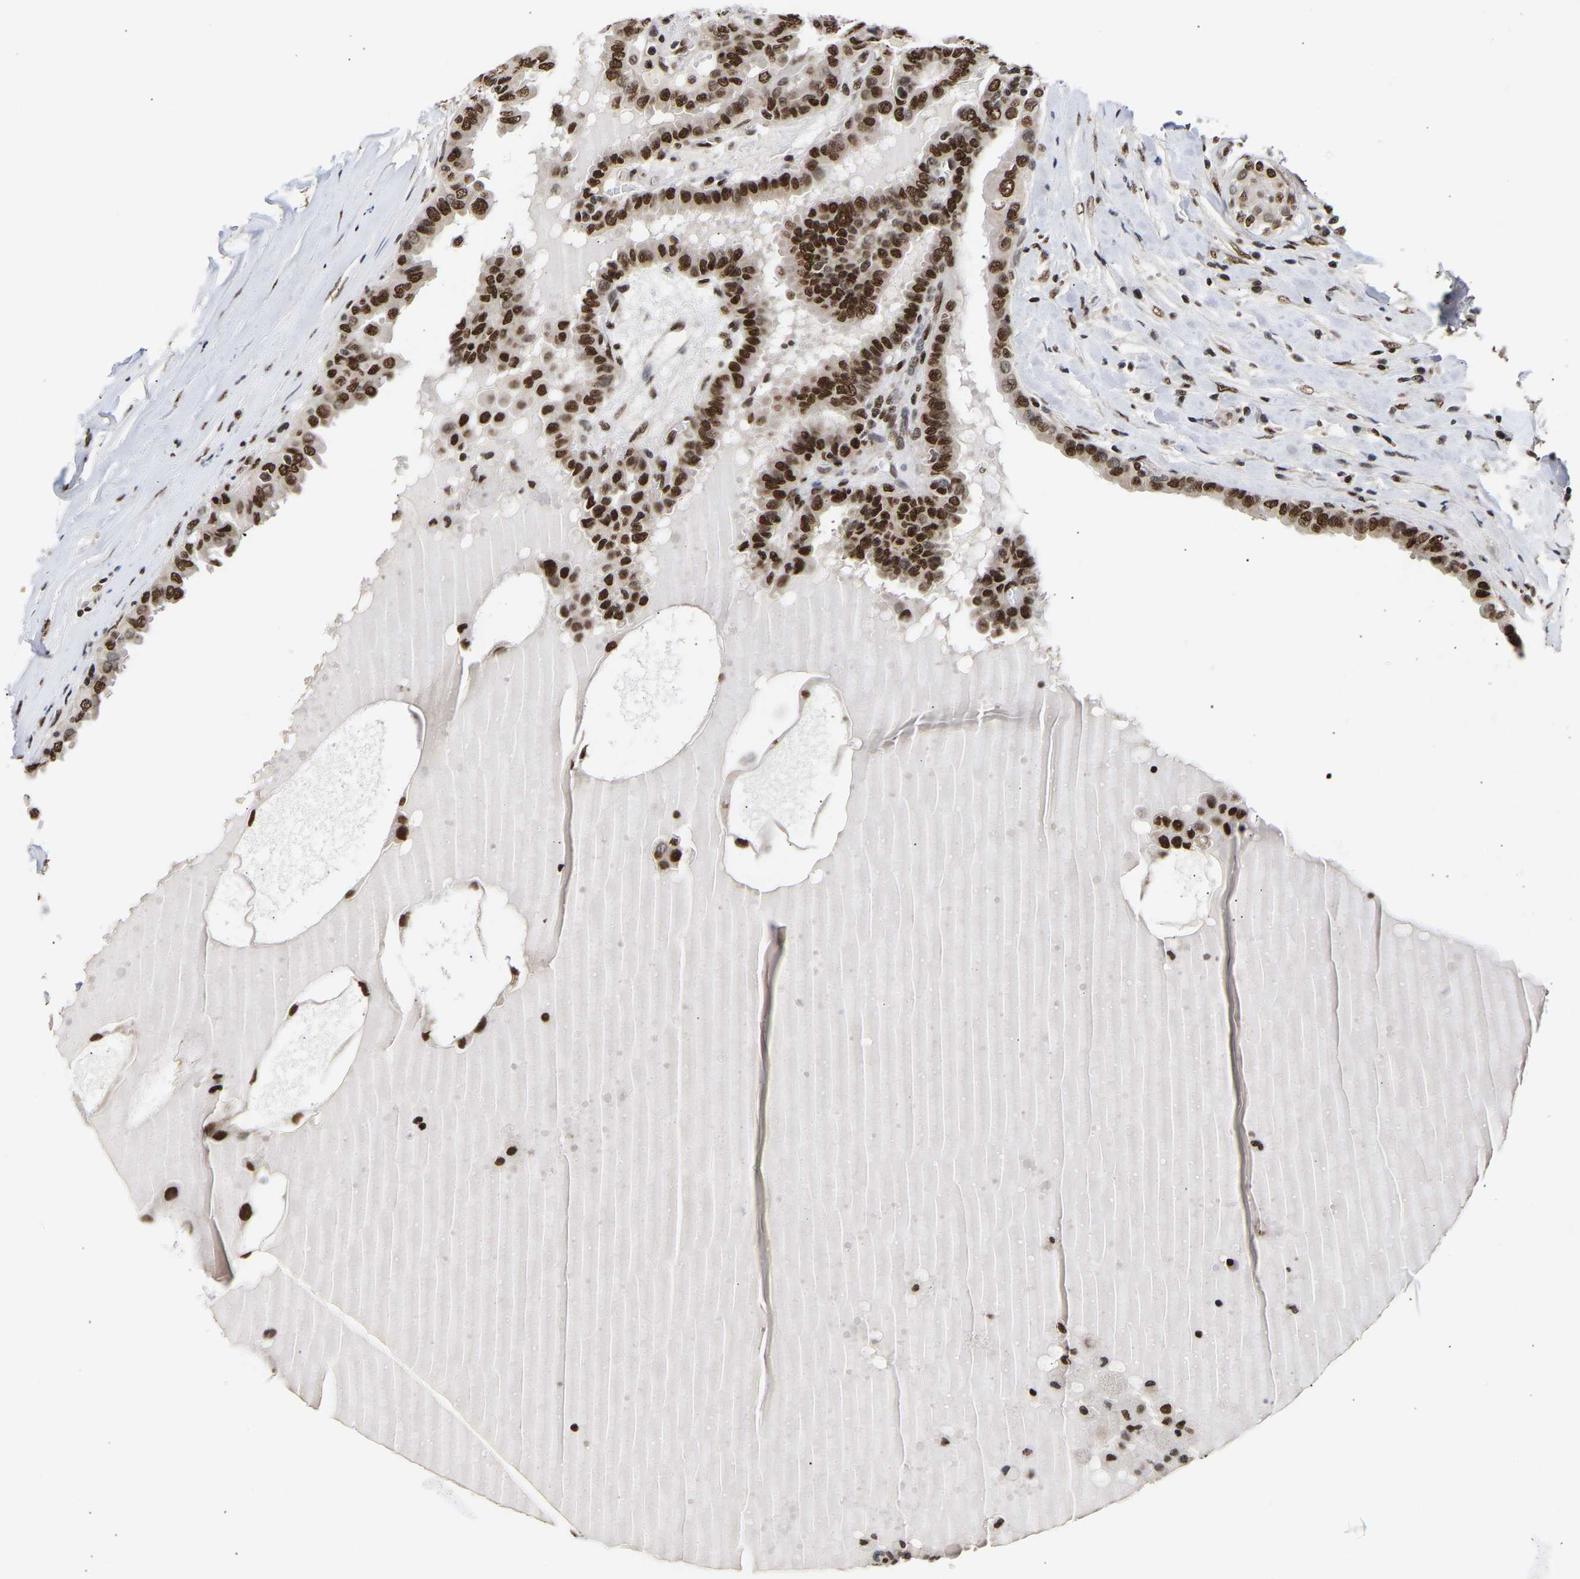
{"staining": {"intensity": "strong", "quantity": ">75%", "location": "nuclear"}, "tissue": "thyroid cancer", "cell_type": "Tumor cells", "image_type": "cancer", "snomed": [{"axis": "morphology", "description": "Papillary adenocarcinoma, NOS"}, {"axis": "topography", "description": "Thyroid gland"}], "caption": "Immunohistochemistry photomicrograph of neoplastic tissue: thyroid cancer stained using IHC displays high levels of strong protein expression localized specifically in the nuclear of tumor cells, appearing as a nuclear brown color.", "gene": "PSIP1", "patient": {"sex": "male", "age": 33}}